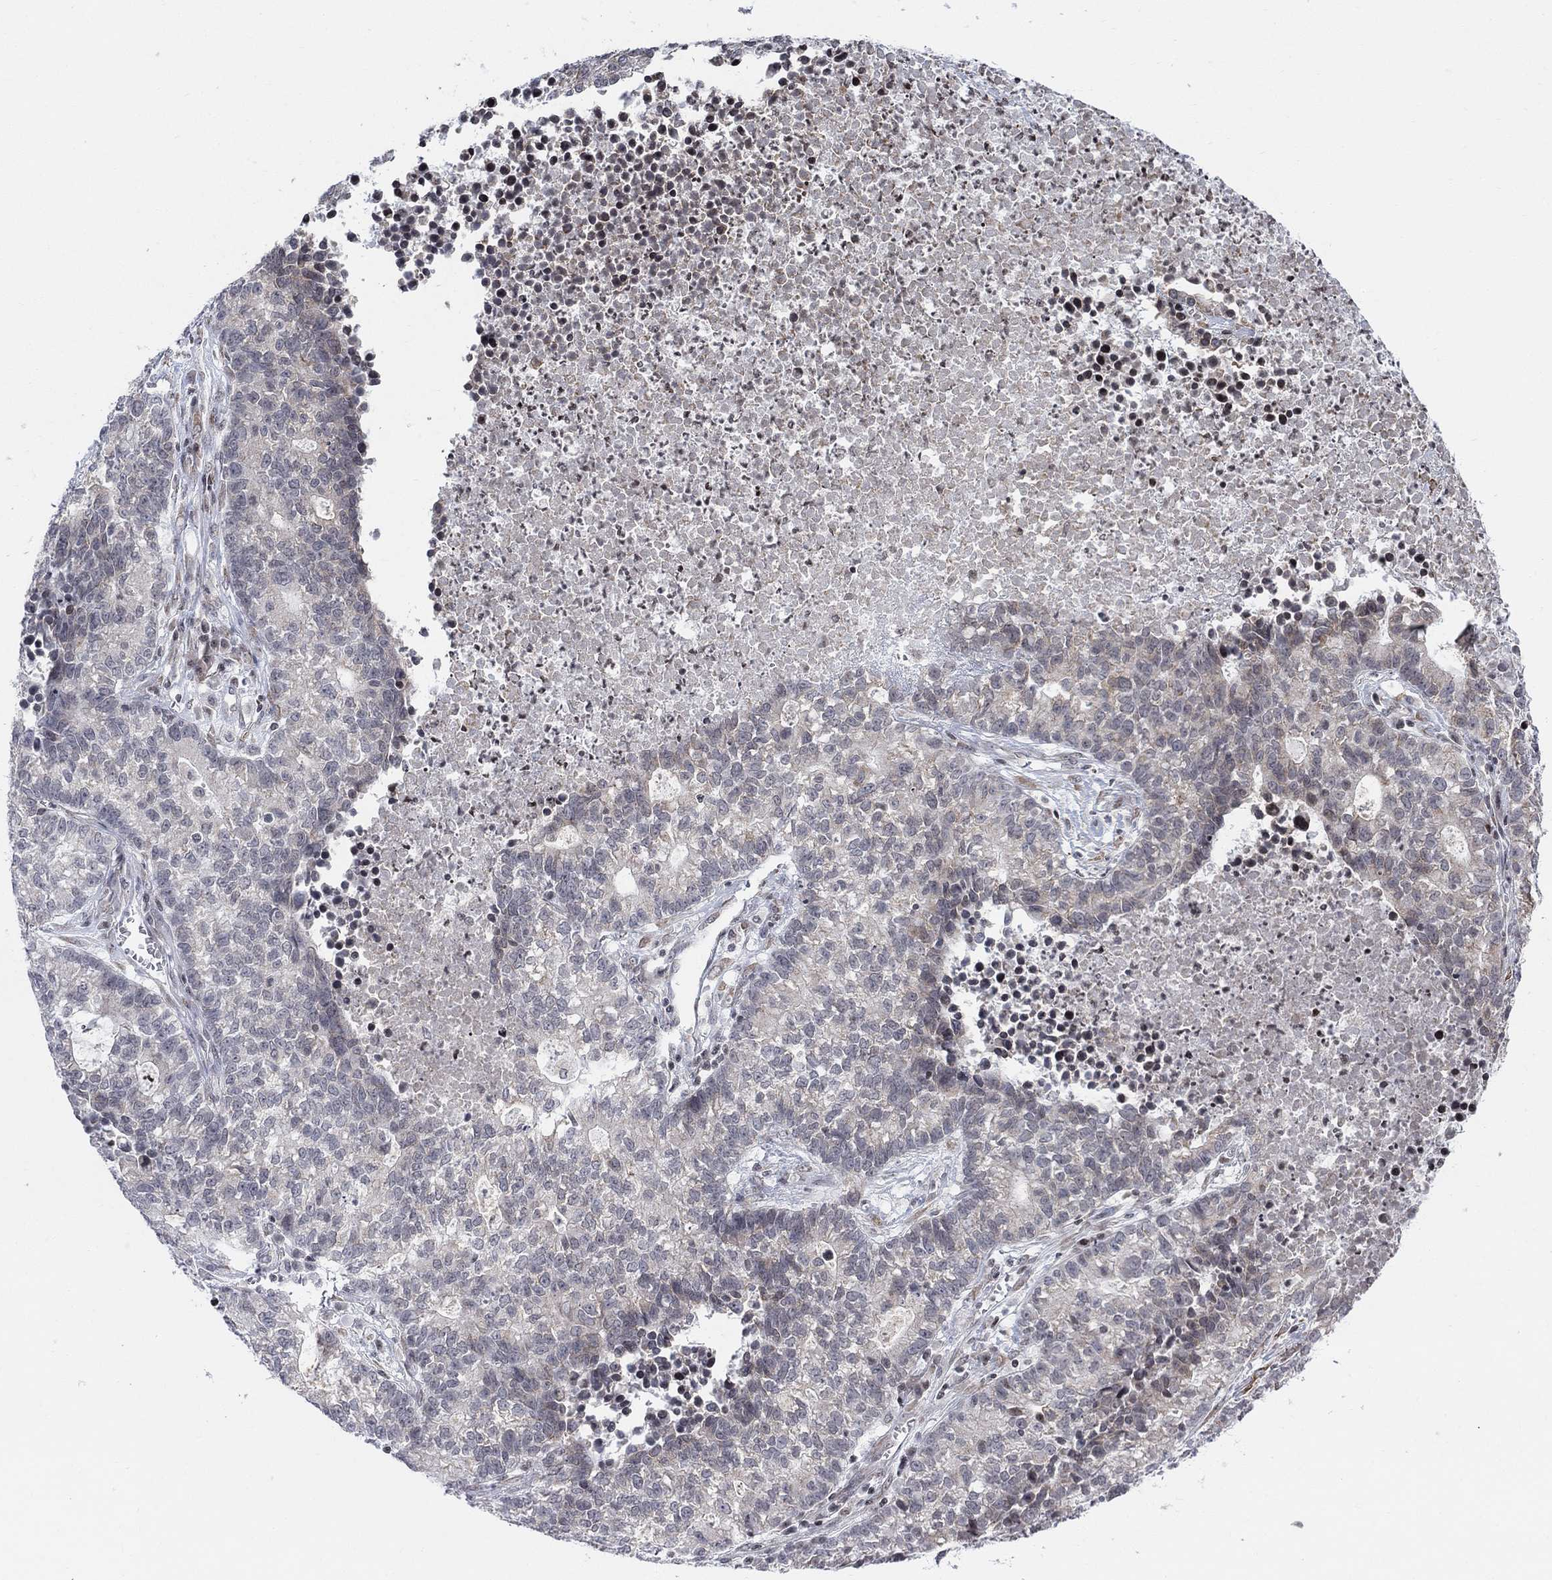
{"staining": {"intensity": "negative", "quantity": "none", "location": "none"}, "tissue": "lung cancer", "cell_type": "Tumor cells", "image_type": "cancer", "snomed": [{"axis": "morphology", "description": "Adenocarcinoma, NOS"}, {"axis": "topography", "description": "Lung"}], "caption": "This is a histopathology image of immunohistochemistry staining of lung adenocarcinoma, which shows no staining in tumor cells. (DAB immunohistochemistry with hematoxylin counter stain).", "gene": "ABHD14A", "patient": {"sex": "male", "age": 57}}